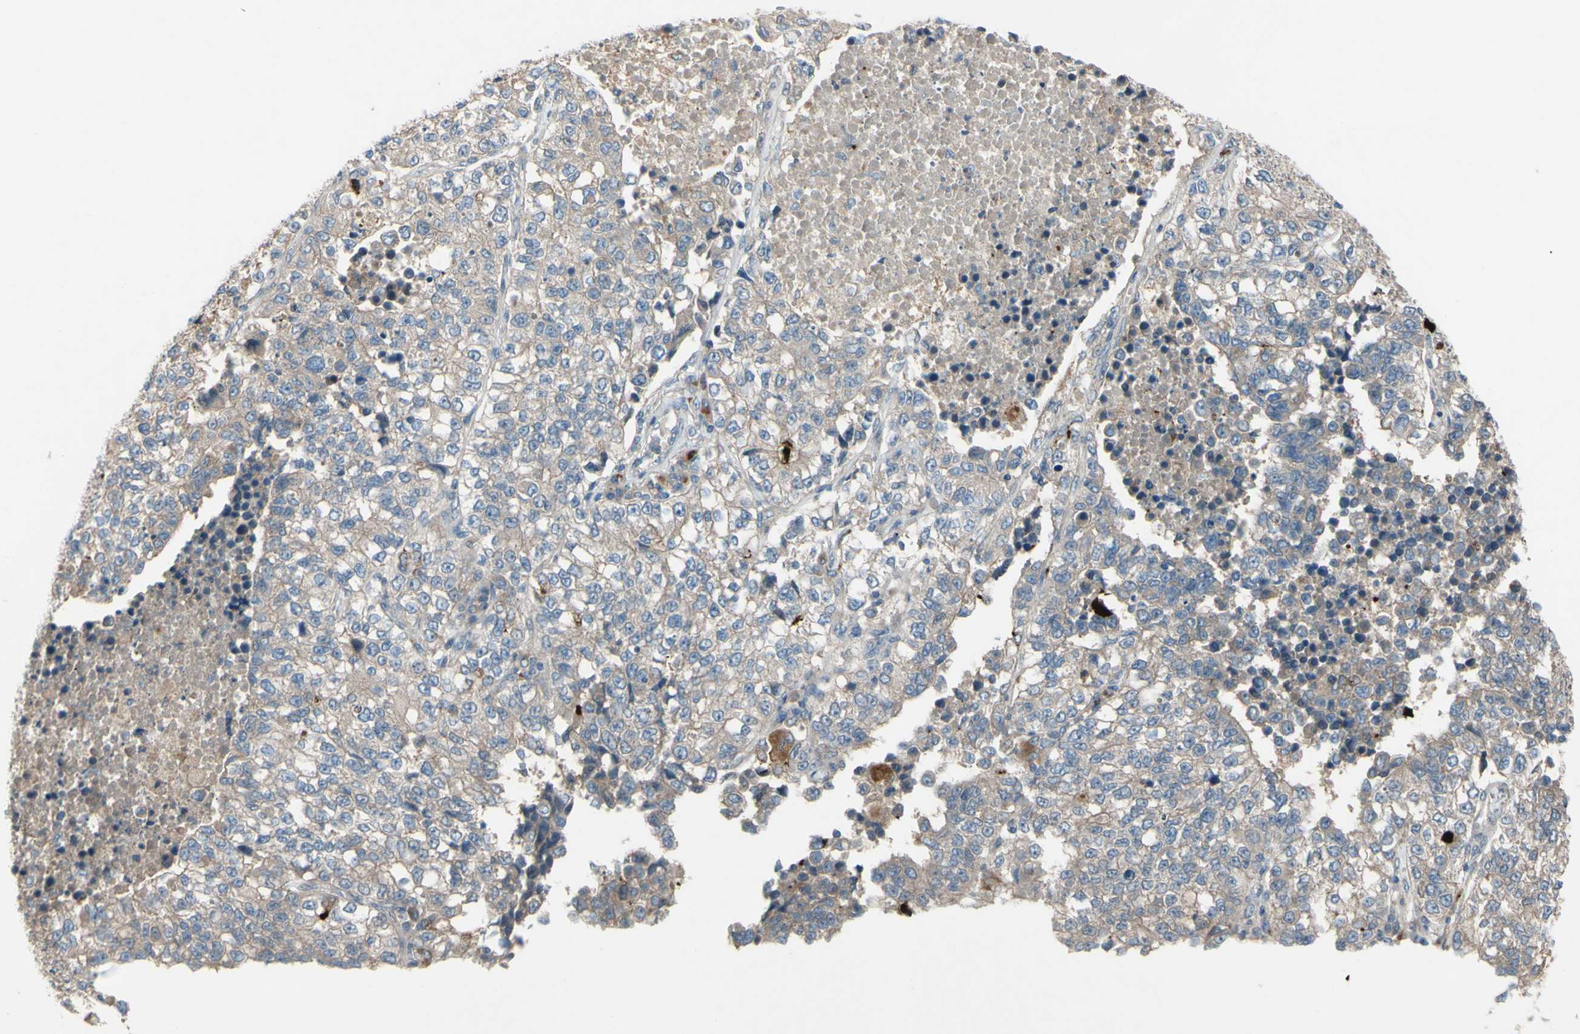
{"staining": {"intensity": "weak", "quantity": ">75%", "location": "cytoplasmic/membranous"}, "tissue": "lung cancer", "cell_type": "Tumor cells", "image_type": "cancer", "snomed": [{"axis": "morphology", "description": "Adenocarcinoma, NOS"}, {"axis": "topography", "description": "Lung"}], "caption": "Protein staining of lung cancer (adenocarcinoma) tissue displays weak cytoplasmic/membranous positivity in about >75% of tumor cells.", "gene": "AFP", "patient": {"sex": "male", "age": 49}}